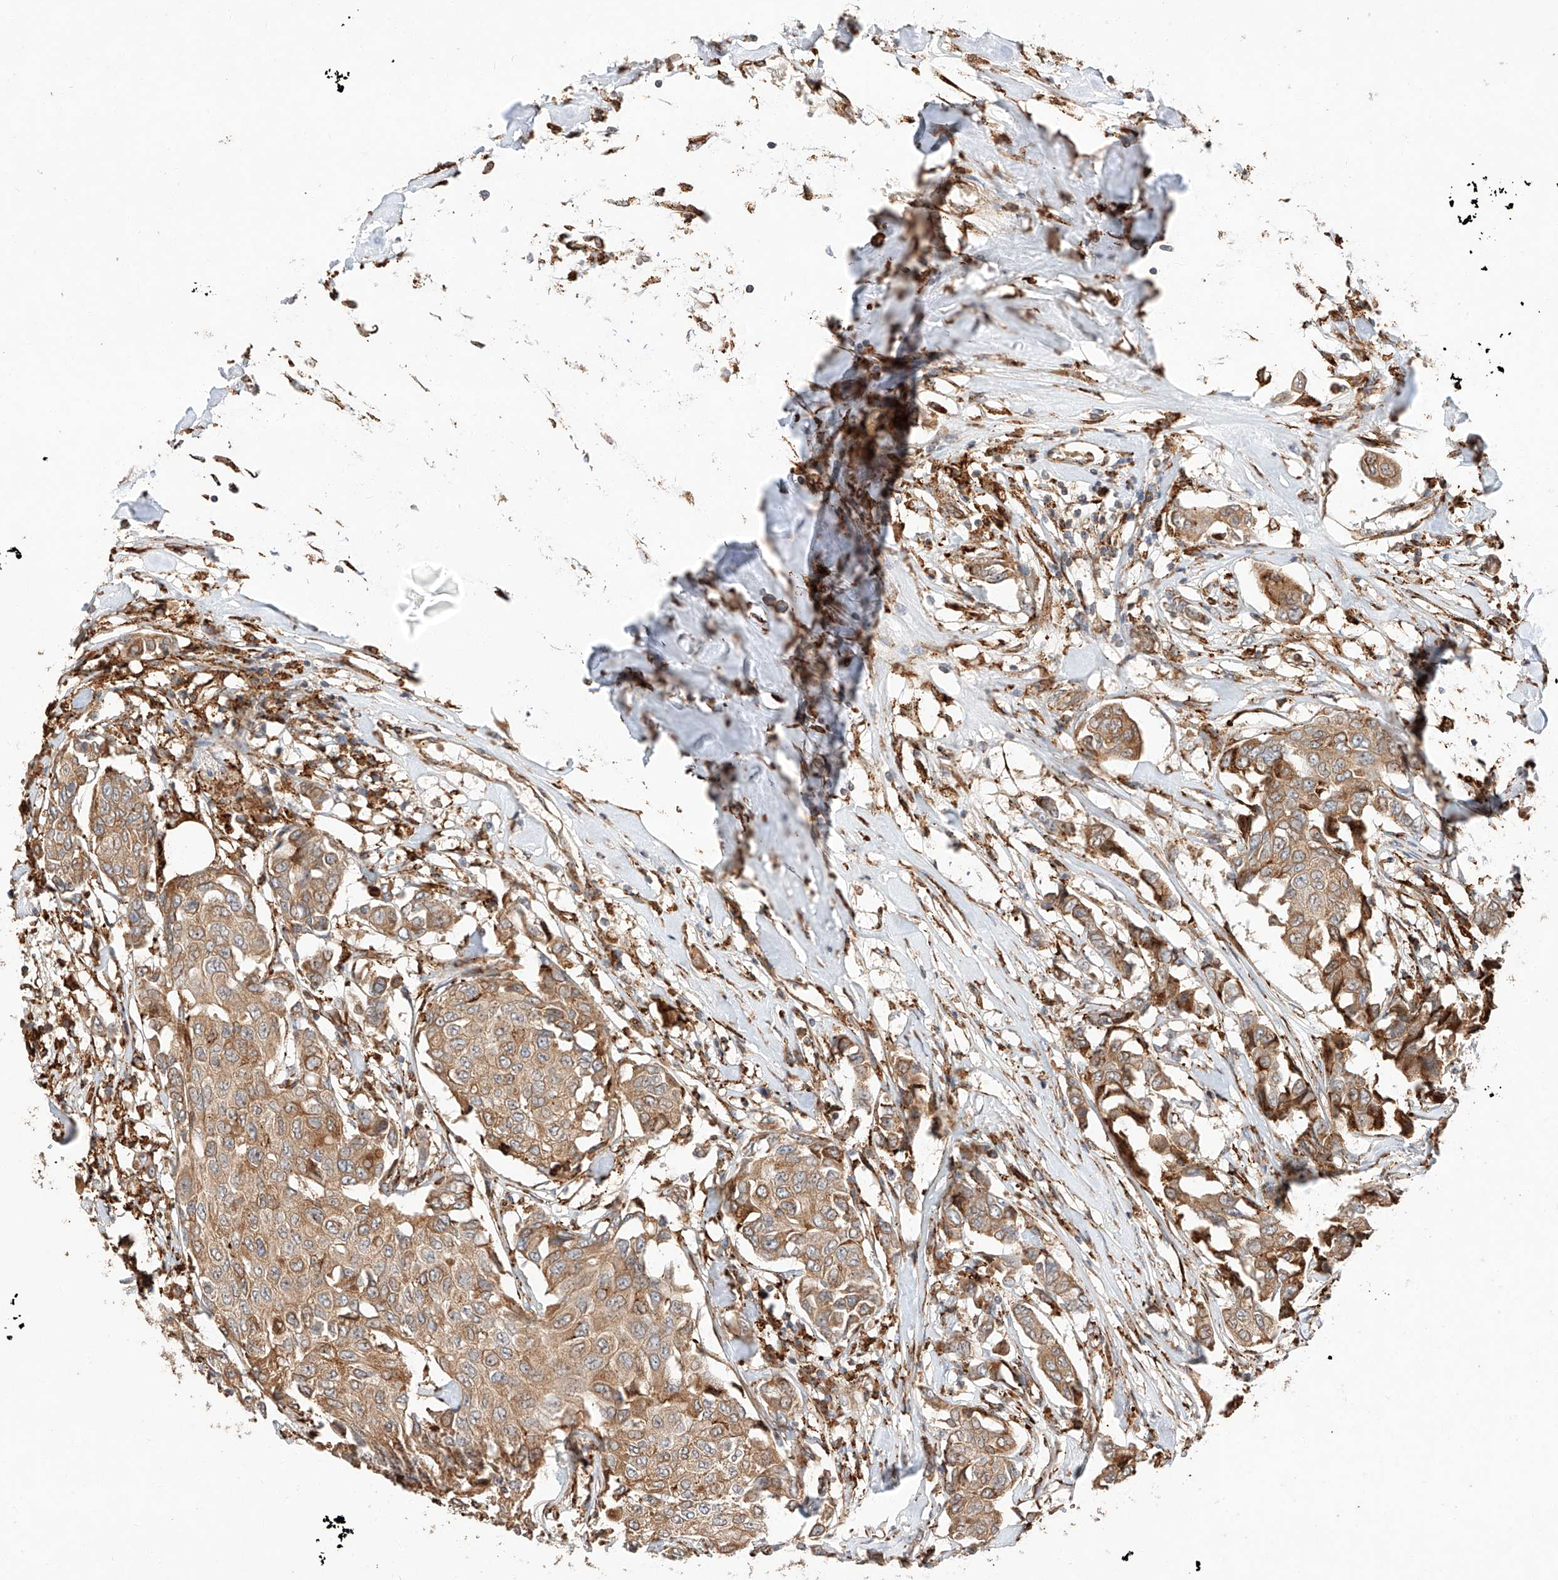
{"staining": {"intensity": "moderate", "quantity": ">75%", "location": "cytoplasmic/membranous"}, "tissue": "breast cancer", "cell_type": "Tumor cells", "image_type": "cancer", "snomed": [{"axis": "morphology", "description": "Duct carcinoma"}, {"axis": "topography", "description": "Breast"}], "caption": "Protein analysis of breast cancer (infiltrating ductal carcinoma) tissue displays moderate cytoplasmic/membranous staining in about >75% of tumor cells.", "gene": "ZNF84", "patient": {"sex": "female", "age": 80}}